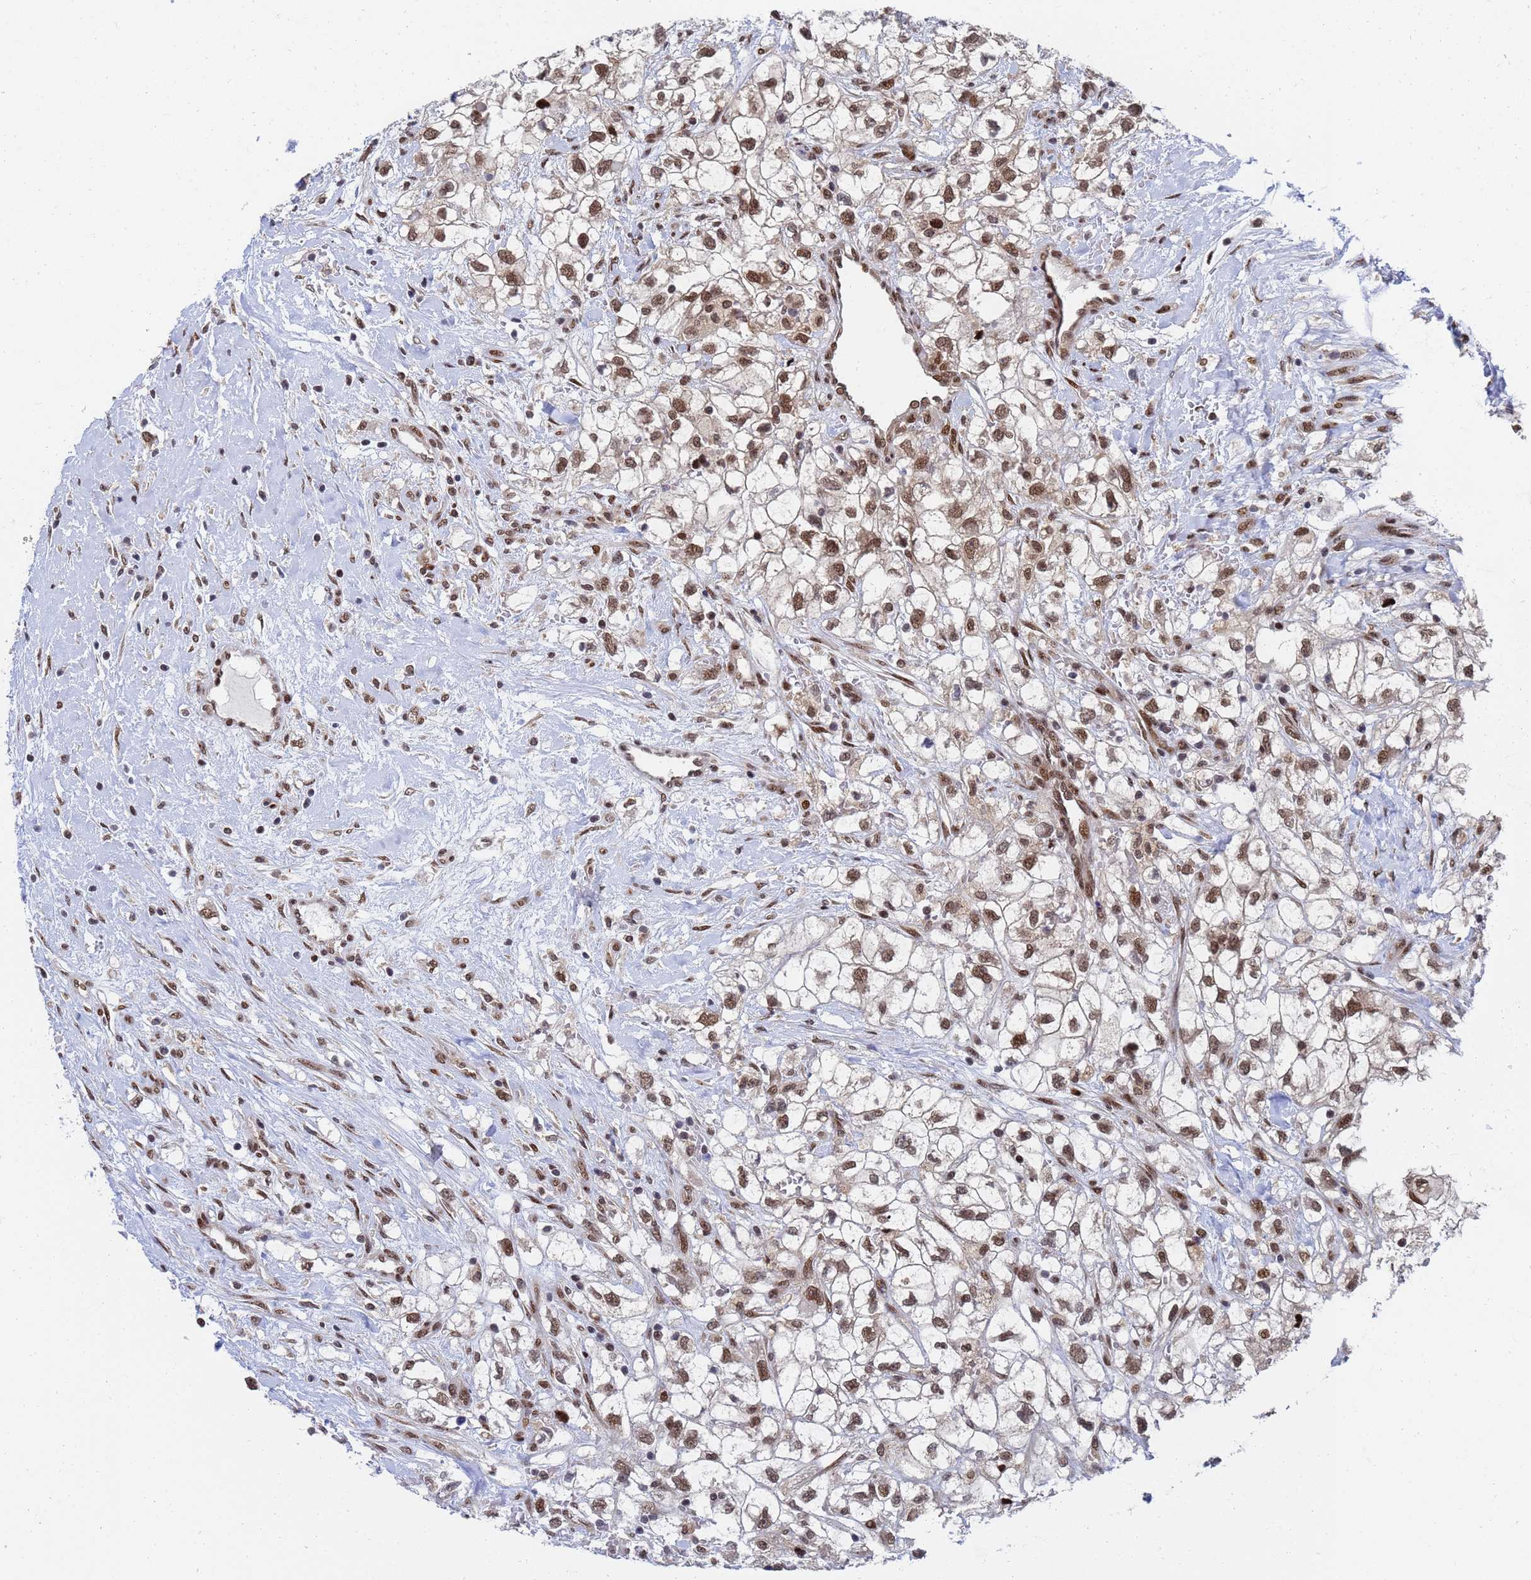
{"staining": {"intensity": "moderate", "quantity": ">75%", "location": "nuclear"}, "tissue": "renal cancer", "cell_type": "Tumor cells", "image_type": "cancer", "snomed": [{"axis": "morphology", "description": "Adenocarcinoma, NOS"}, {"axis": "topography", "description": "Kidney"}], "caption": "Protein staining of renal cancer (adenocarcinoma) tissue shows moderate nuclear positivity in about >75% of tumor cells.", "gene": "AP5Z1", "patient": {"sex": "male", "age": 59}}